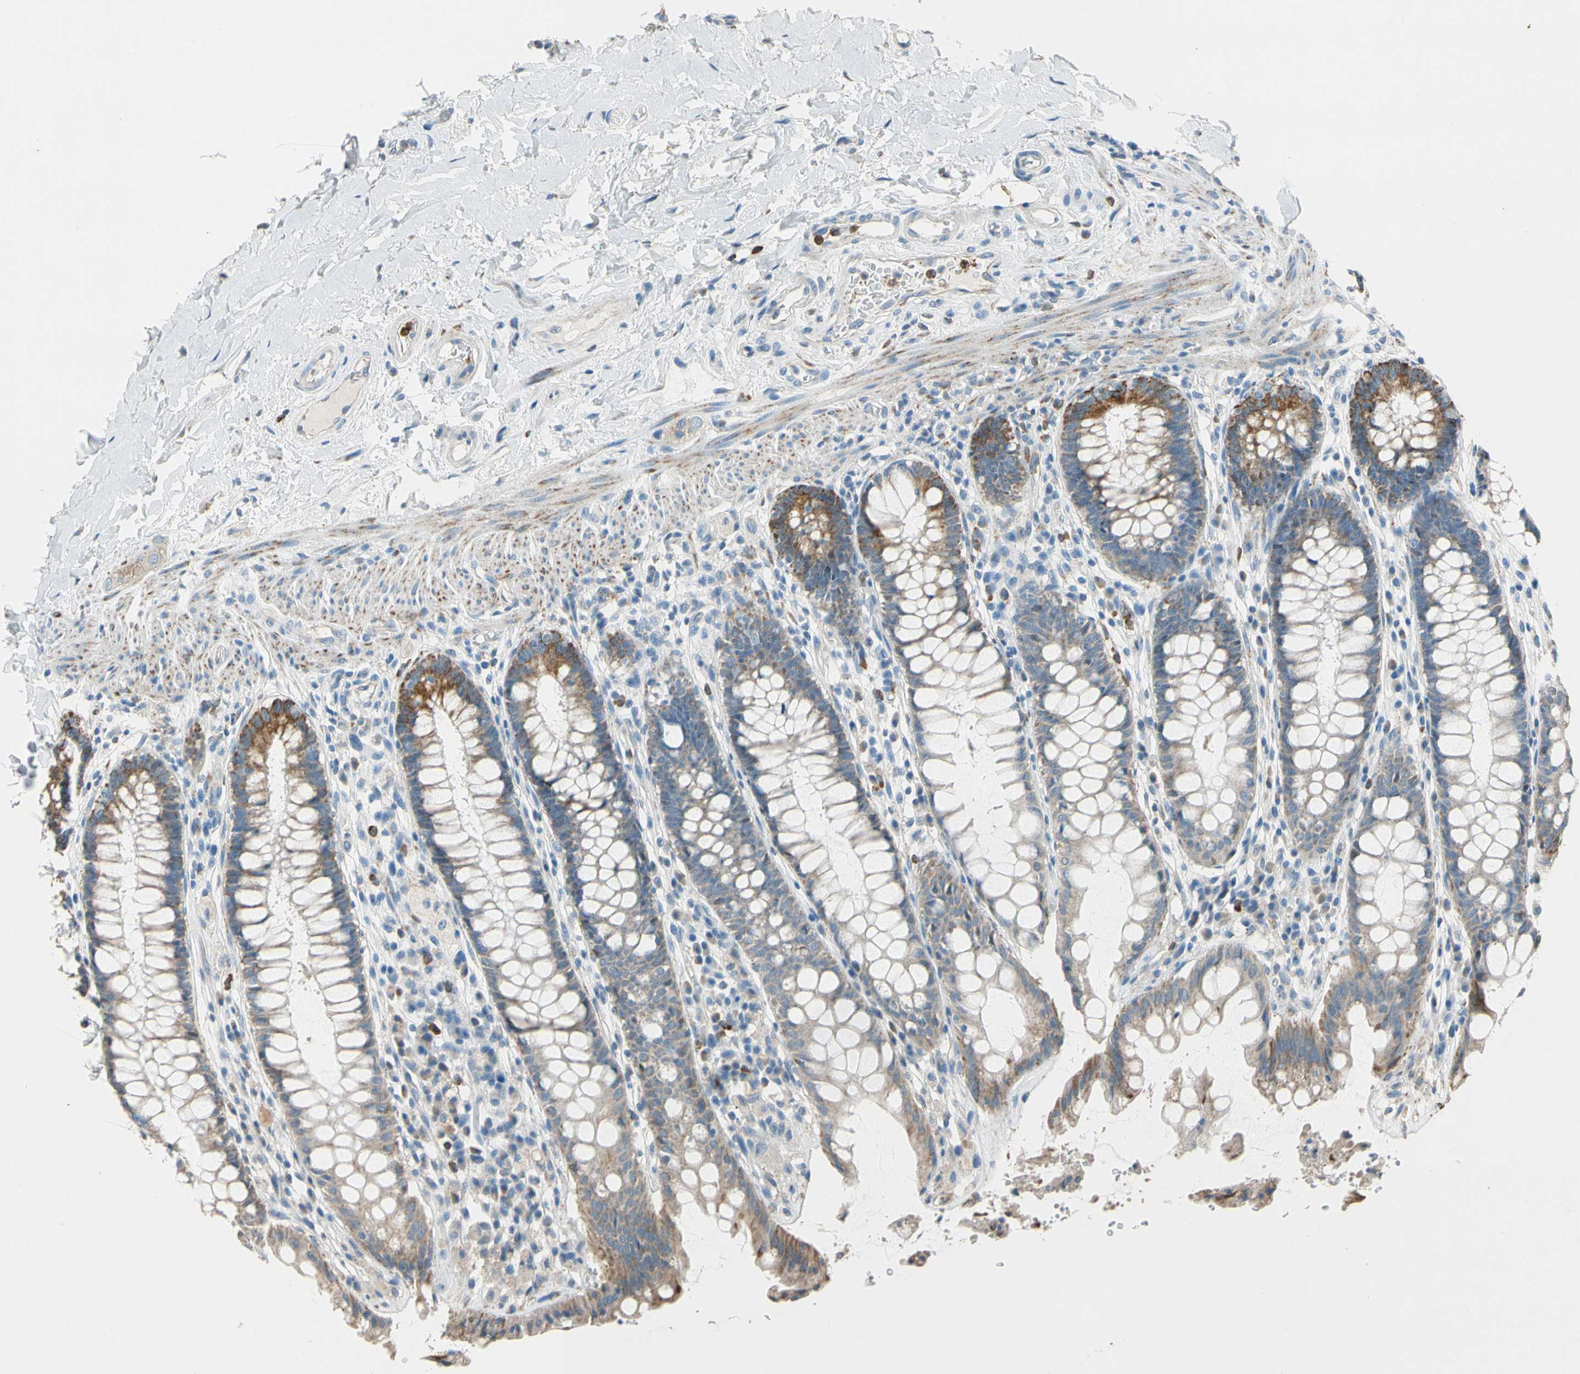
{"staining": {"intensity": "moderate", "quantity": ">75%", "location": "cytoplasmic/membranous"}, "tissue": "rectum", "cell_type": "Glandular cells", "image_type": "normal", "snomed": [{"axis": "morphology", "description": "Normal tissue, NOS"}, {"axis": "topography", "description": "Rectum"}], "caption": "Approximately >75% of glandular cells in normal rectum reveal moderate cytoplasmic/membranous protein positivity as visualized by brown immunohistochemical staining.", "gene": "LY6G6F", "patient": {"sex": "female", "age": 46}}